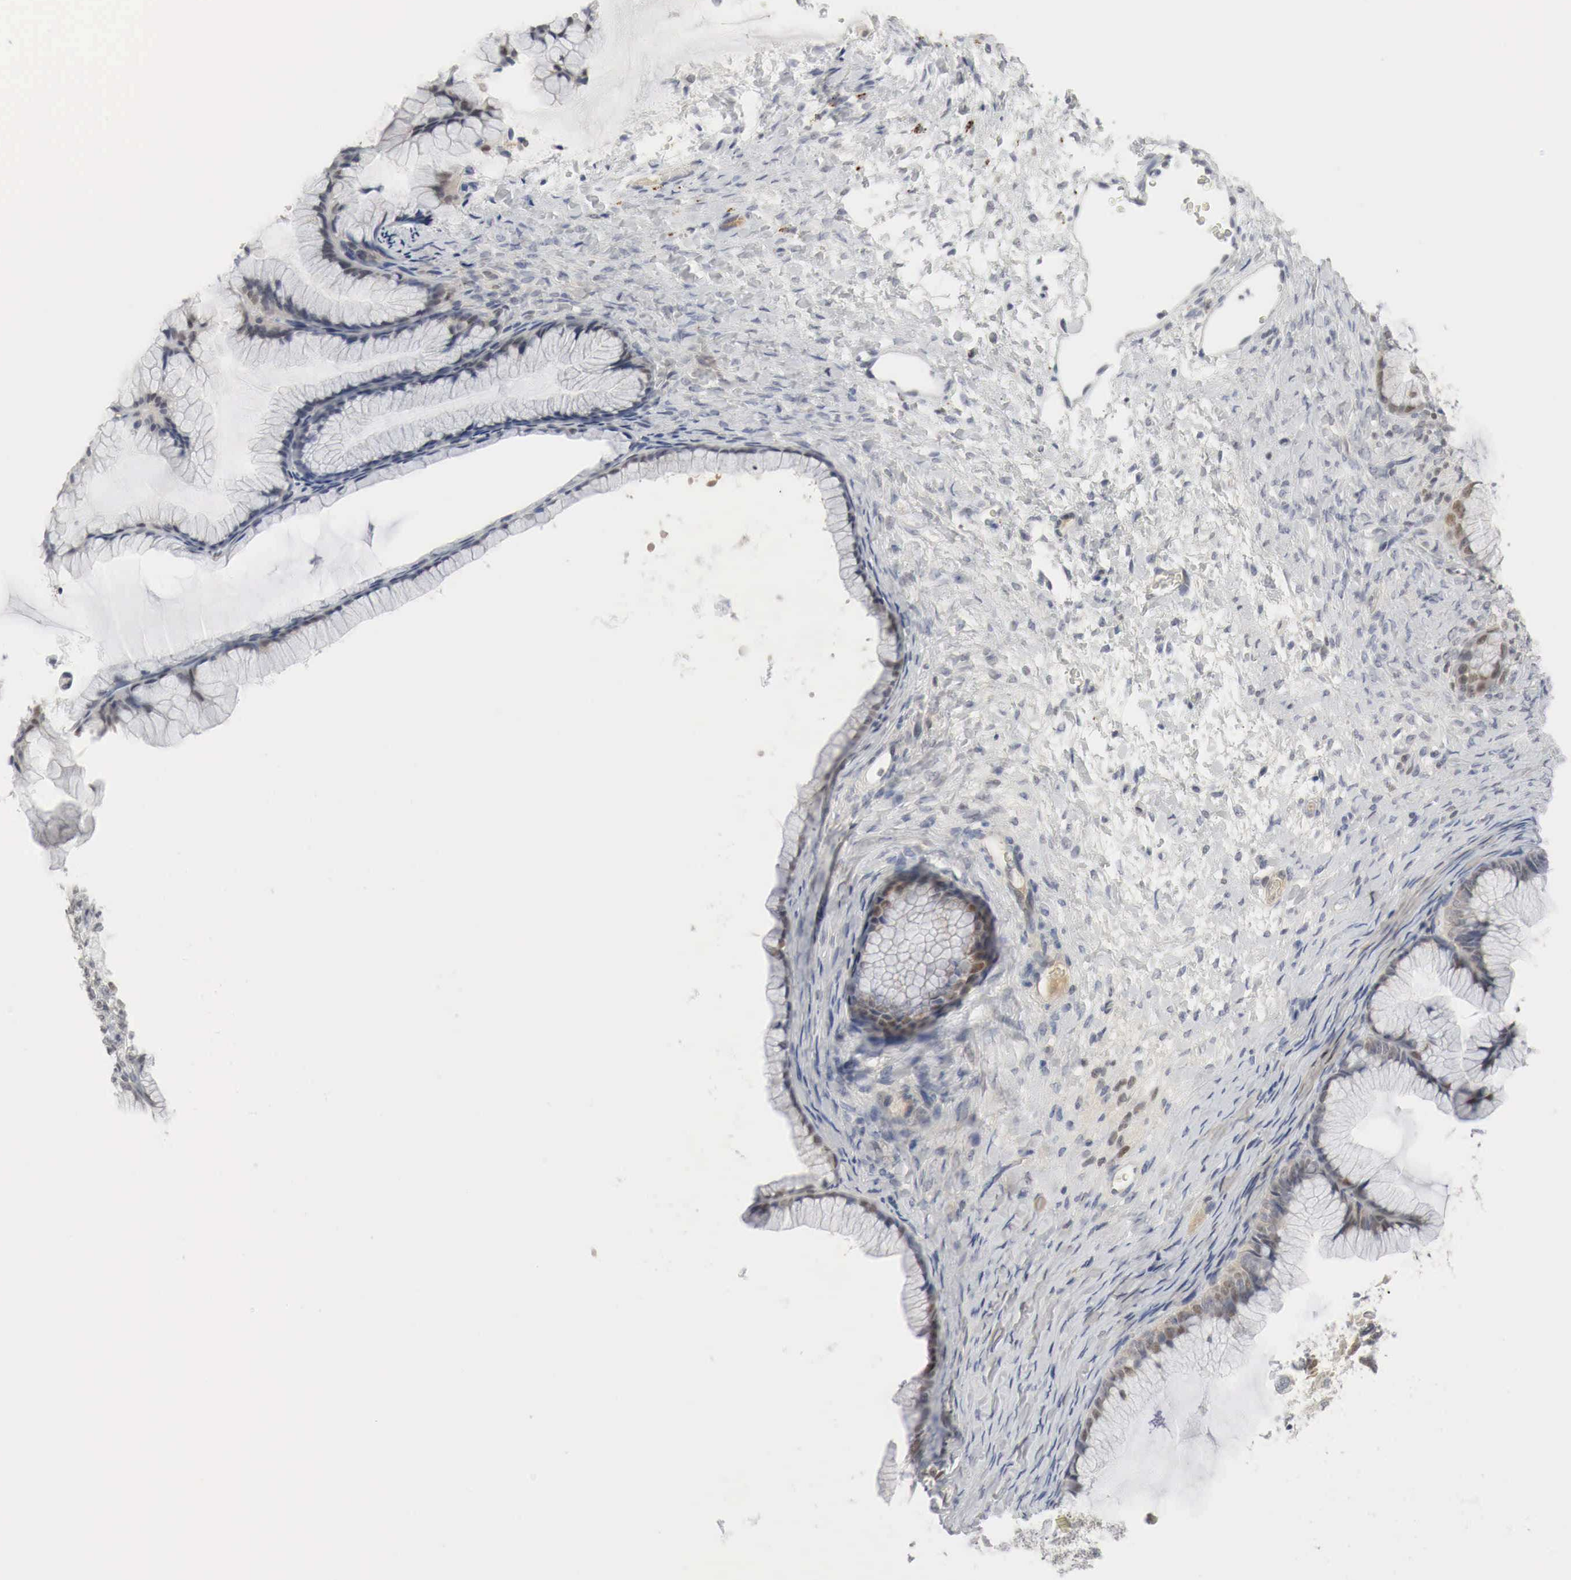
{"staining": {"intensity": "moderate", "quantity": "25%-75%", "location": "nuclear"}, "tissue": "ovarian cancer", "cell_type": "Tumor cells", "image_type": "cancer", "snomed": [{"axis": "morphology", "description": "Cystadenocarcinoma, mucinous, NOS"}, {"axis": "topography", "description": "Ovary"}], "caption": "Moderate nuclear protein staining is seen in about 25%-75% of tumor cells in ovarian cancer (mucinous cystadenocarcinoma).", "gene": "MYC", "patient": {"sex": "female", "age": 41}}